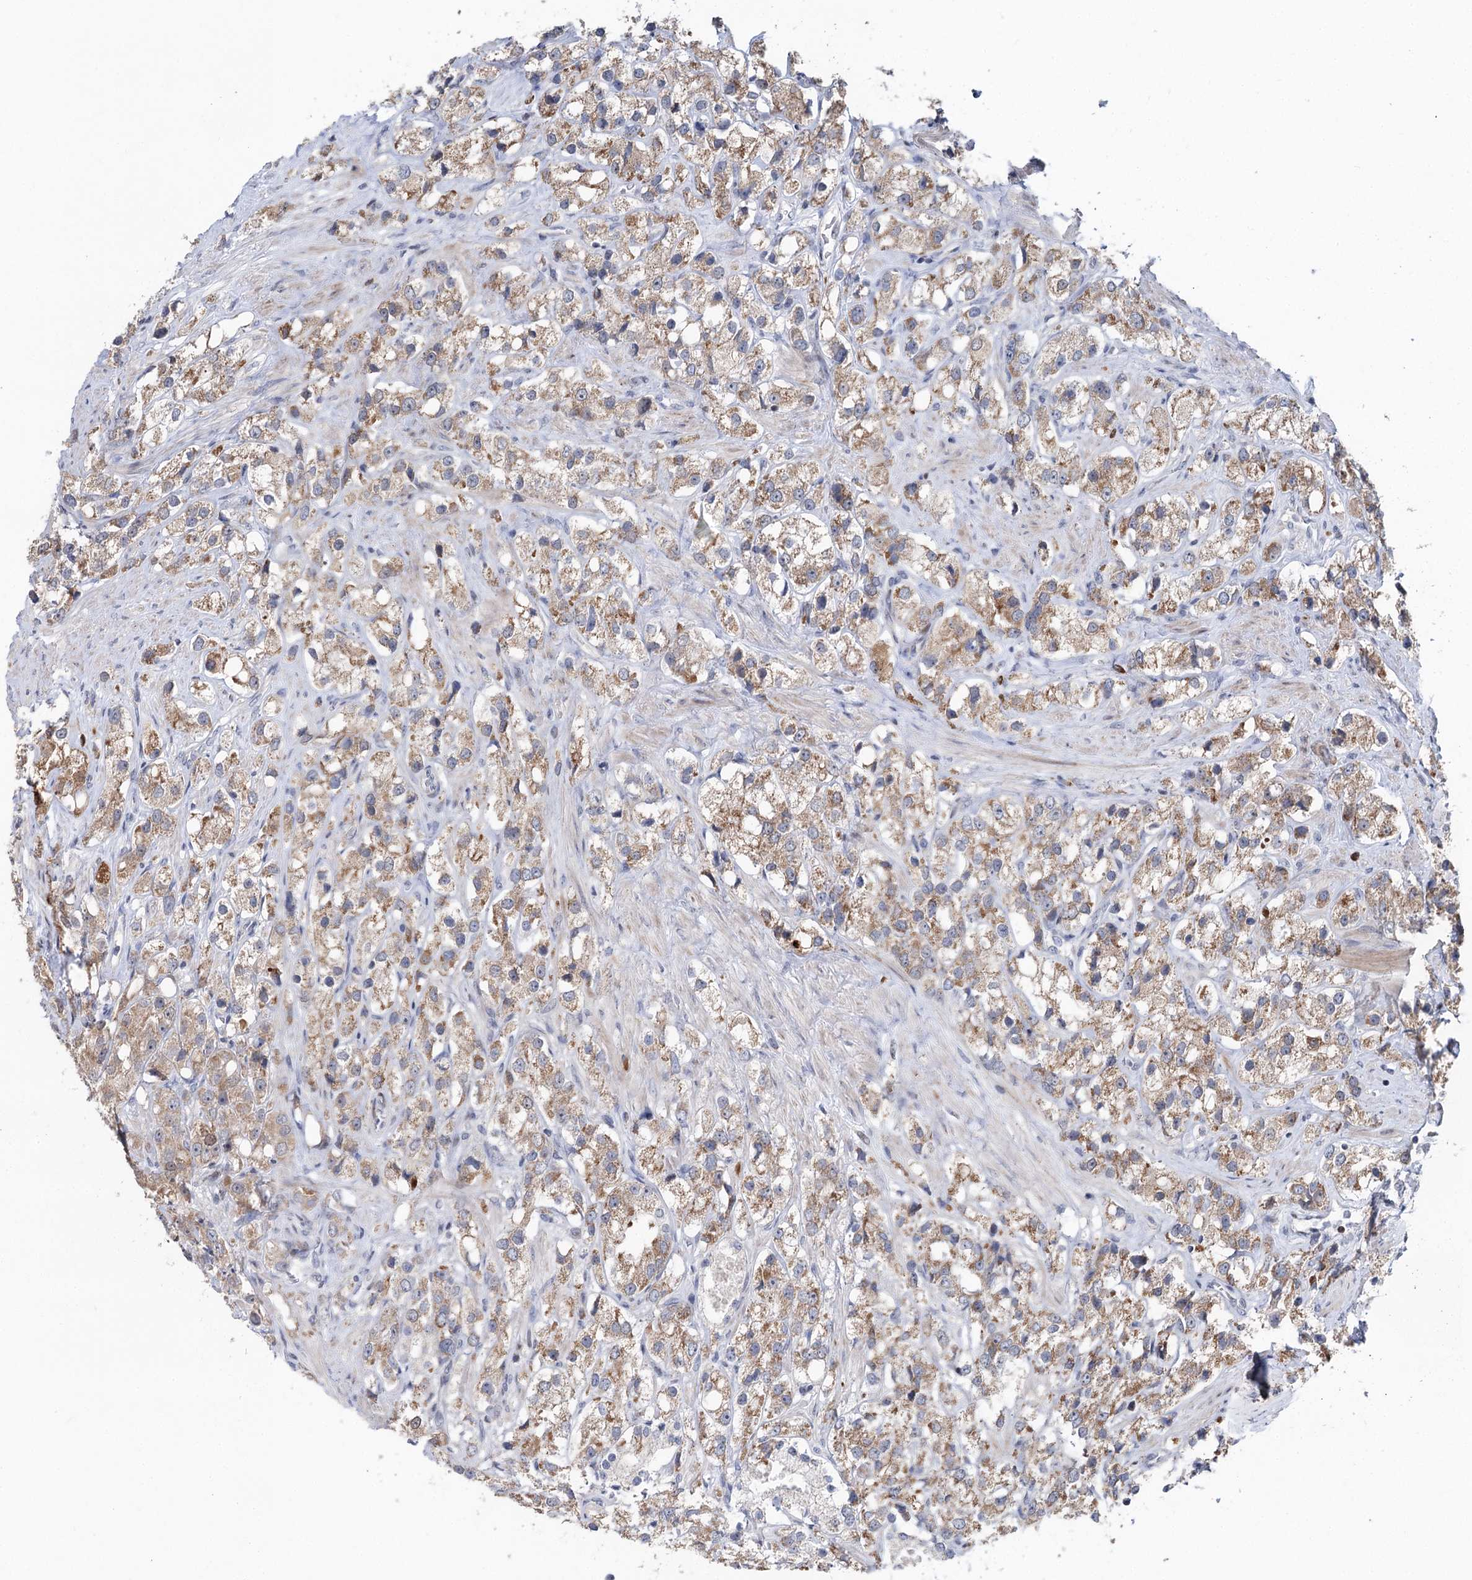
{"staining": {"intensity": "moderate", "quantity": ">75%", "location": "cytoplasmic/membranous"}, "tissue": "prostate cancer", "cell_type": "Tumor cells", "image_type": "cancer", "snomed": [{"axis": "morphology", "description": "Adenocarcinoma, NOS"}, {"axis": "topography", "description": "Prostate"}], "caption": "Protein expression analysis of prostate adenocarcinoma demonstrates moderate cytoplasmic/membranous positivity in about >75% of tumor cells.", "gene": "PTGR1", "patient": {"sex": "male", "age": 79}}